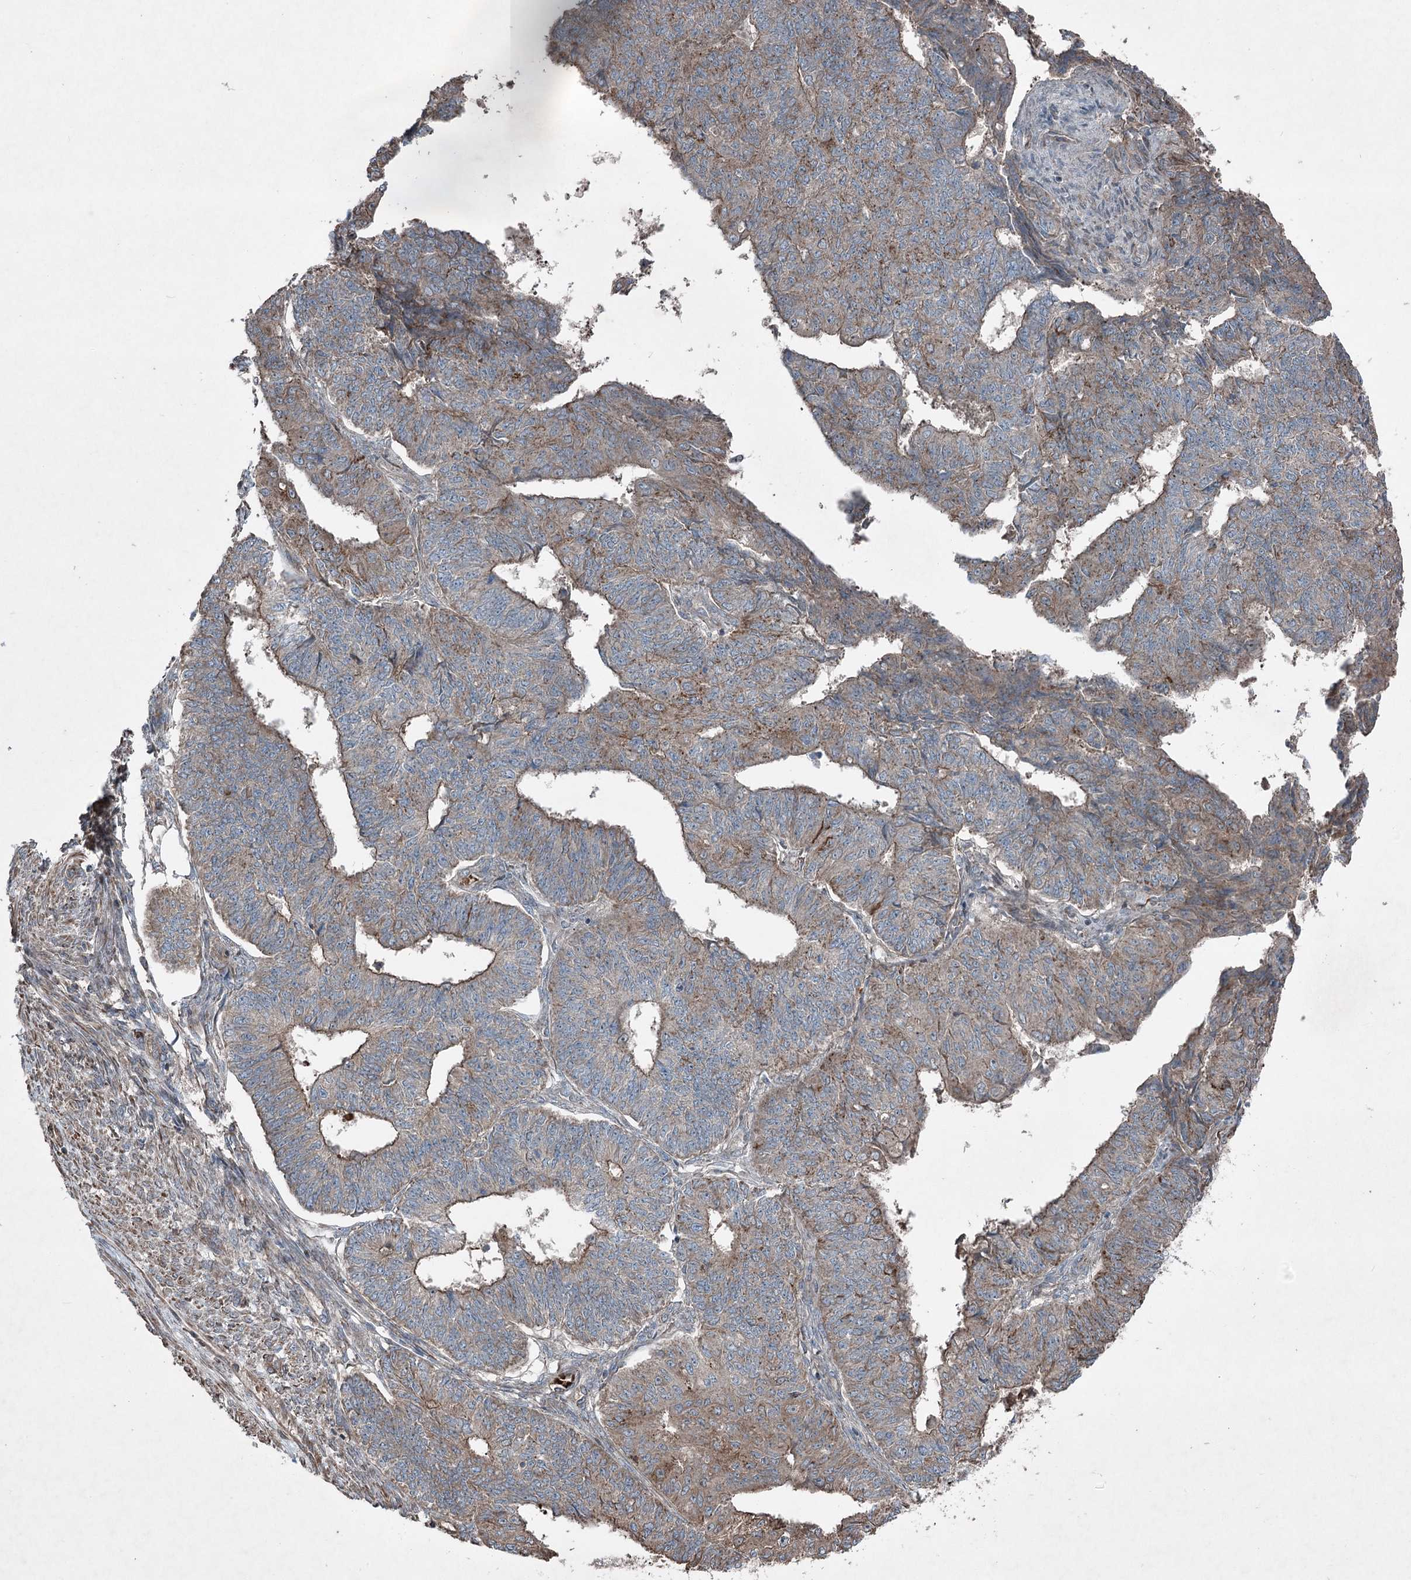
{"staining": {"intensity": "moderate", "quantity": "25%-75%", "location": "cytoplasmic/membranous"}, "tissue": "endometrial cancer", "cell_type": "Tumor cells", "image_type": "cancer", "snomed": [{"axis": "morphology", "description": "Adenocarcinoma, NOS"}, {"axis": "topography", "description": "Endometrium"}], "caption": "Adenocarcinoma (endometrial) stained for a protein (brown) exhibits moderate cytoplasmic/membranous positive staining in about 25%-75% of tumor cells.", "gene": "SERINC5", "patient": {"sex": "female", "age": 32}}